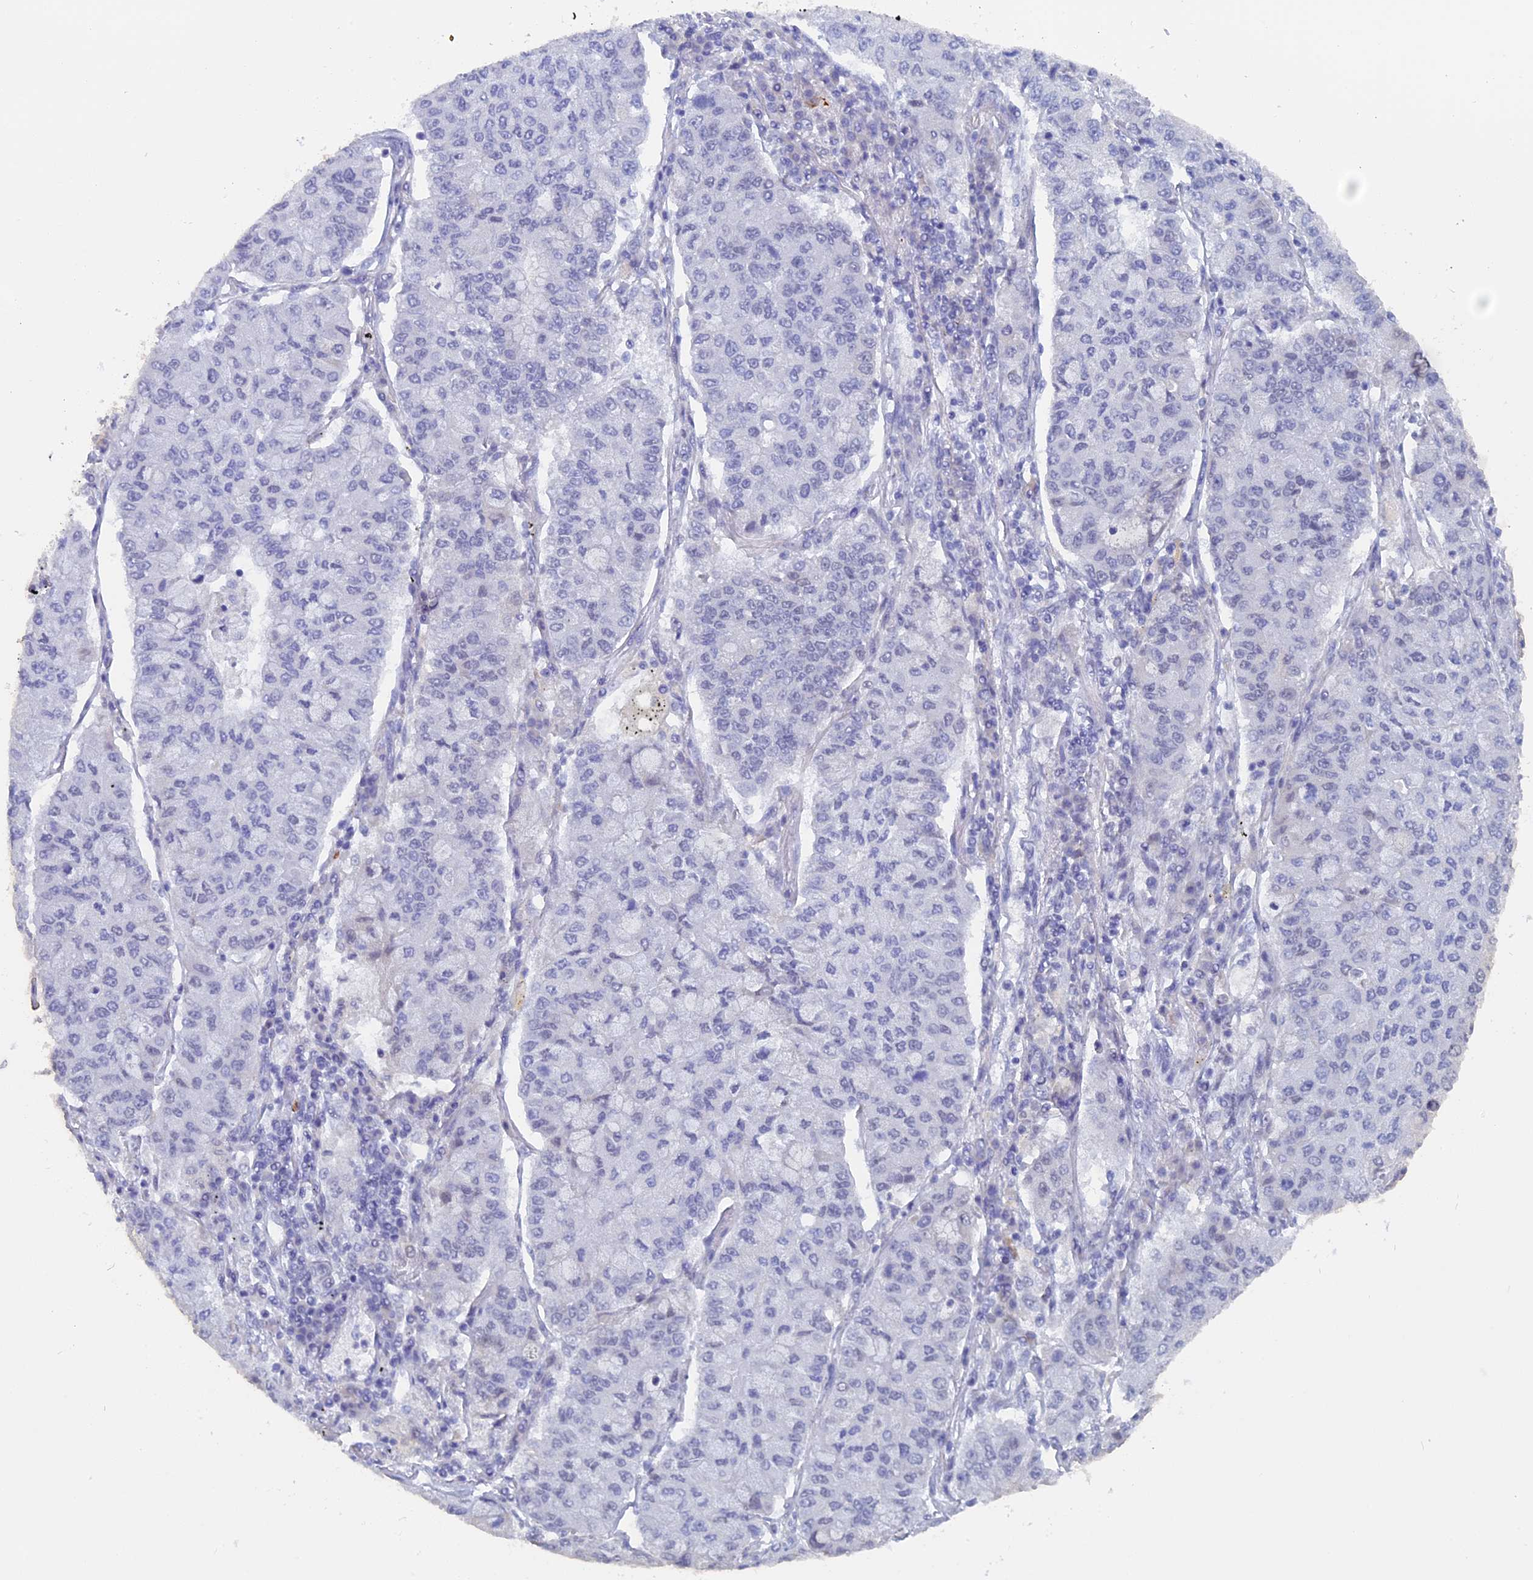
{"staining": {"intensity": "negative", "quantity": "none", "location": "none"}, "tissue": "lung cancer", "cell_type": "Tumor cells", "image_type": "cancer", "snomed": [{"axis": "morphology", "description": "Squamous cell carcinoma, NOS"}, {"axis": "topography", "description": "Lung"}], "caption": "Immunohistochemistry image of neoplastic tissue: lung cancer (squamous cell carcinoma) stained with DAB demonstrates no significant protein staining in tumor cells.", "gene": "DACT3", "patient": {"sex": "male", "age": 74}}